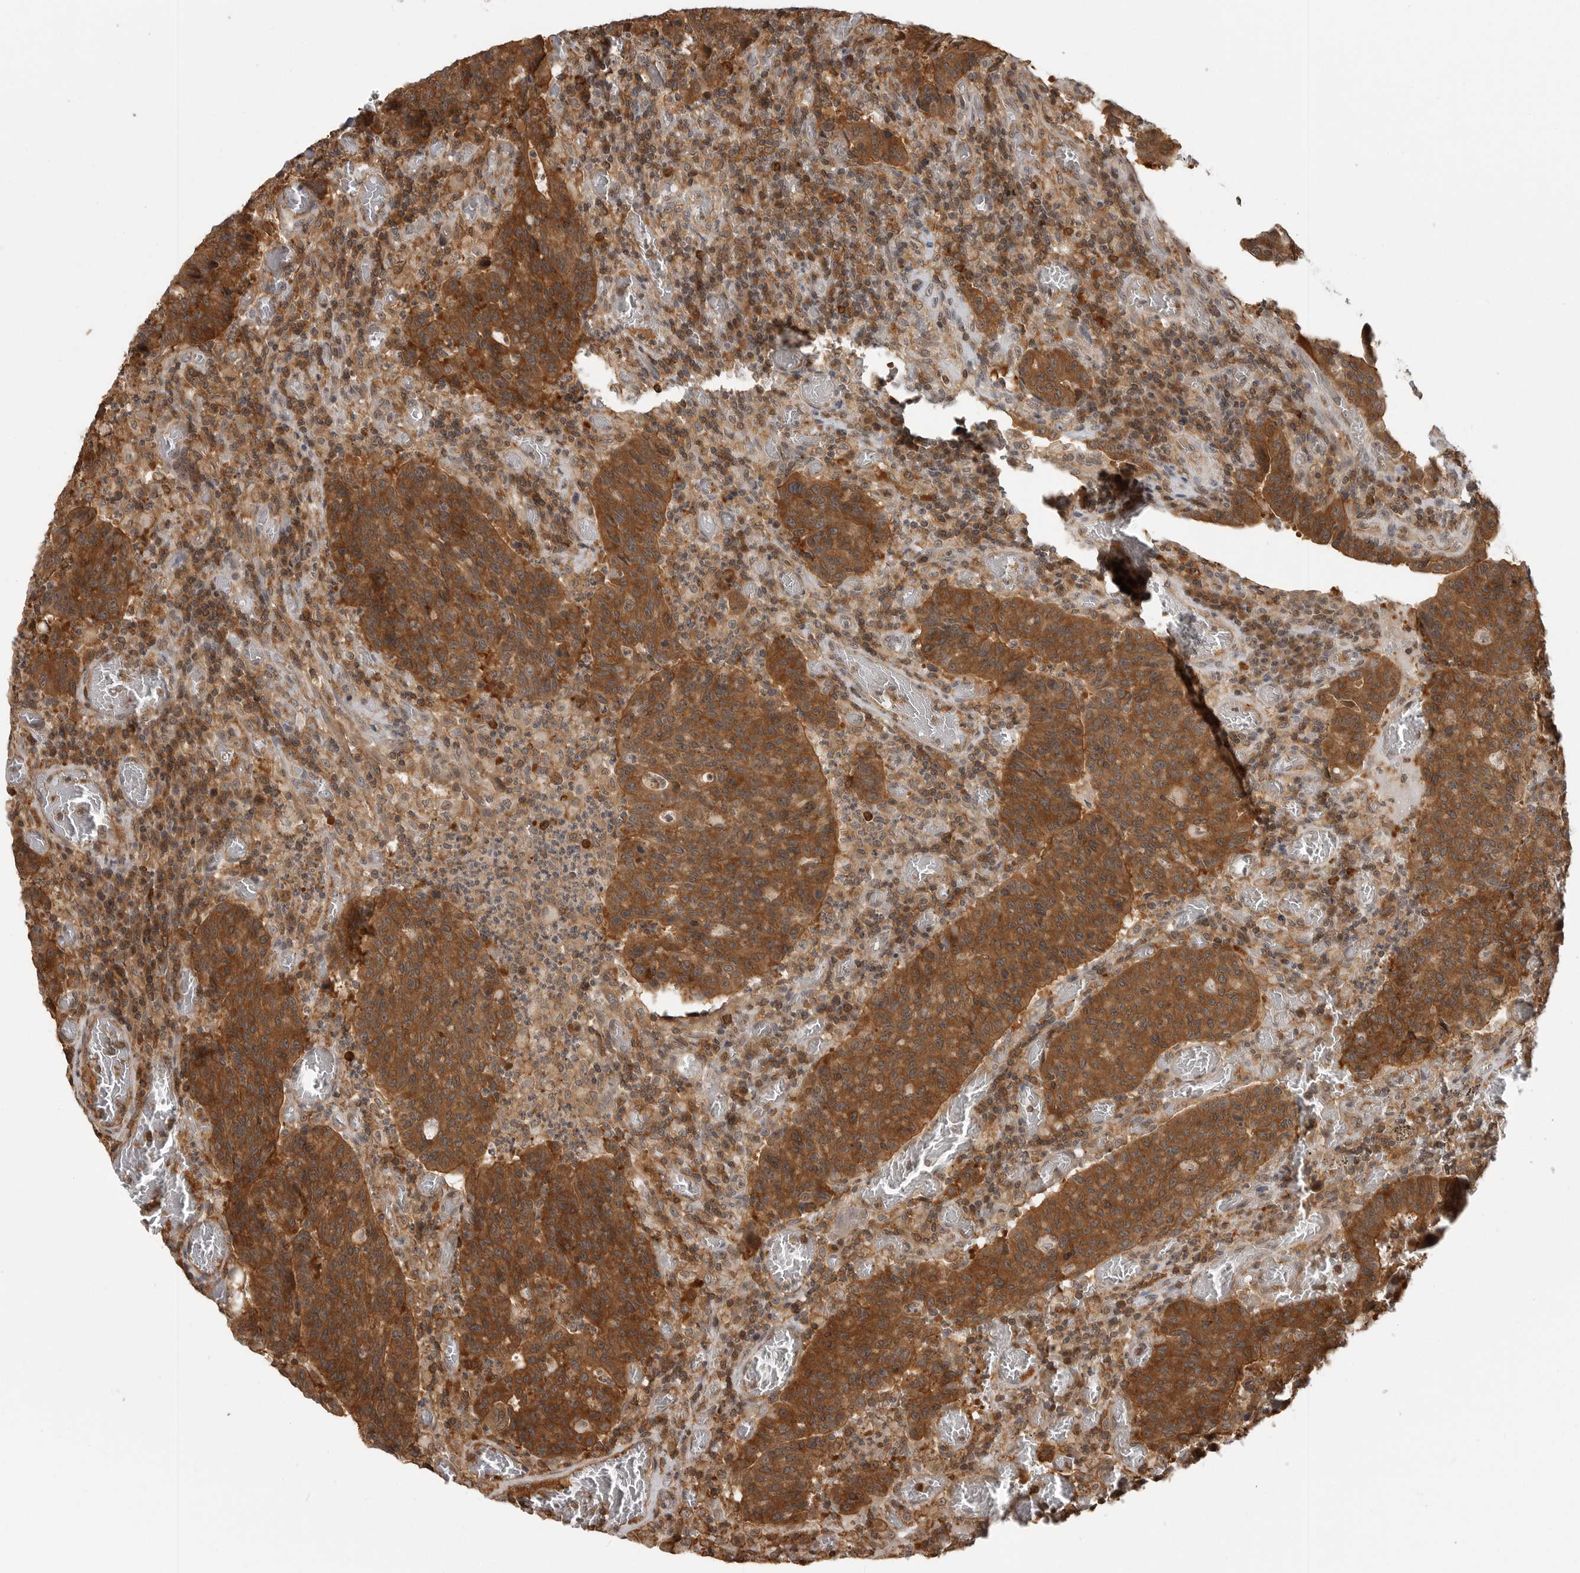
{"staining": {"intensity": "strong", "quantity": ">75%", "location": "cytoplasmic/membranous"}, "tissue": "colorectal cancer", "cell_type": "Tumor cells", "image_type": "cancer", "snomed": [{"axis": "morphology", "description": "Adenocarcinoma, NOS"}, {"axis": "topography", "description": "Colon"}], "caption": "Immunohistochemistry histopathology image of neoplastic tissue: human colorectal cancer stained using immunohistochemistry reveals high levels of strong protein expression localized specifically in the cytoplasmic/membranous of tumor cells, appearing as a cytoplasmic/membranous brown color.", "gene": "ERN1", "patient": {"sex": "female", "age": 75}}